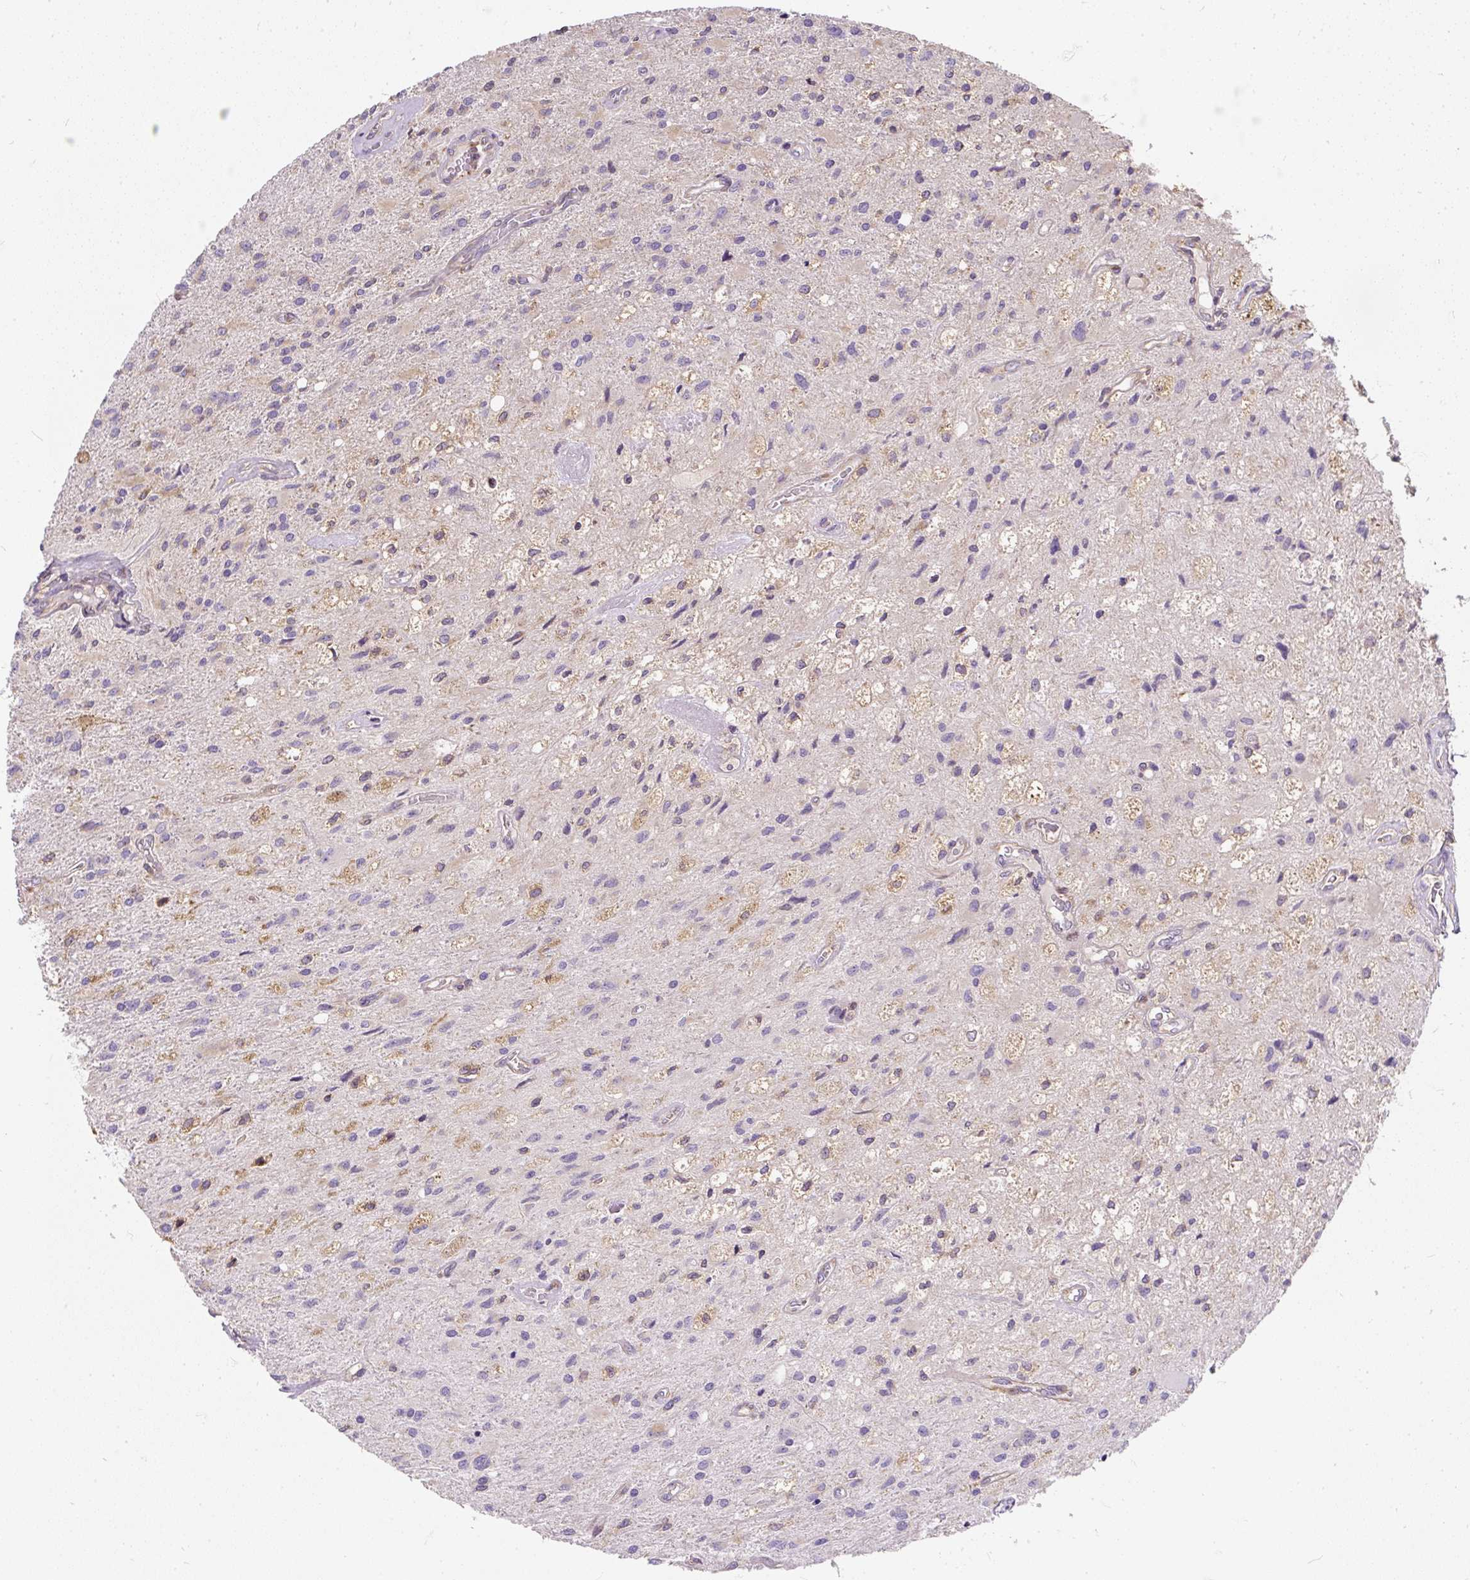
{"staining": {"intensity": "negative", "quantity": "none", "location": "none"}, "tissue": "glioma", "cell_type": "Tumor cells", "image_type": "cancer", "snomed": [{"axis": "morphology", "description": "Glioma, malignant, High grade"}, {"axis": "topography", "description": "Brain"}], "caption": "The micrograph displays no significant positivity in tumor cells of glioma.", "gene": "CYP20A1", "patient": {"sex": "female", "age": 70}}